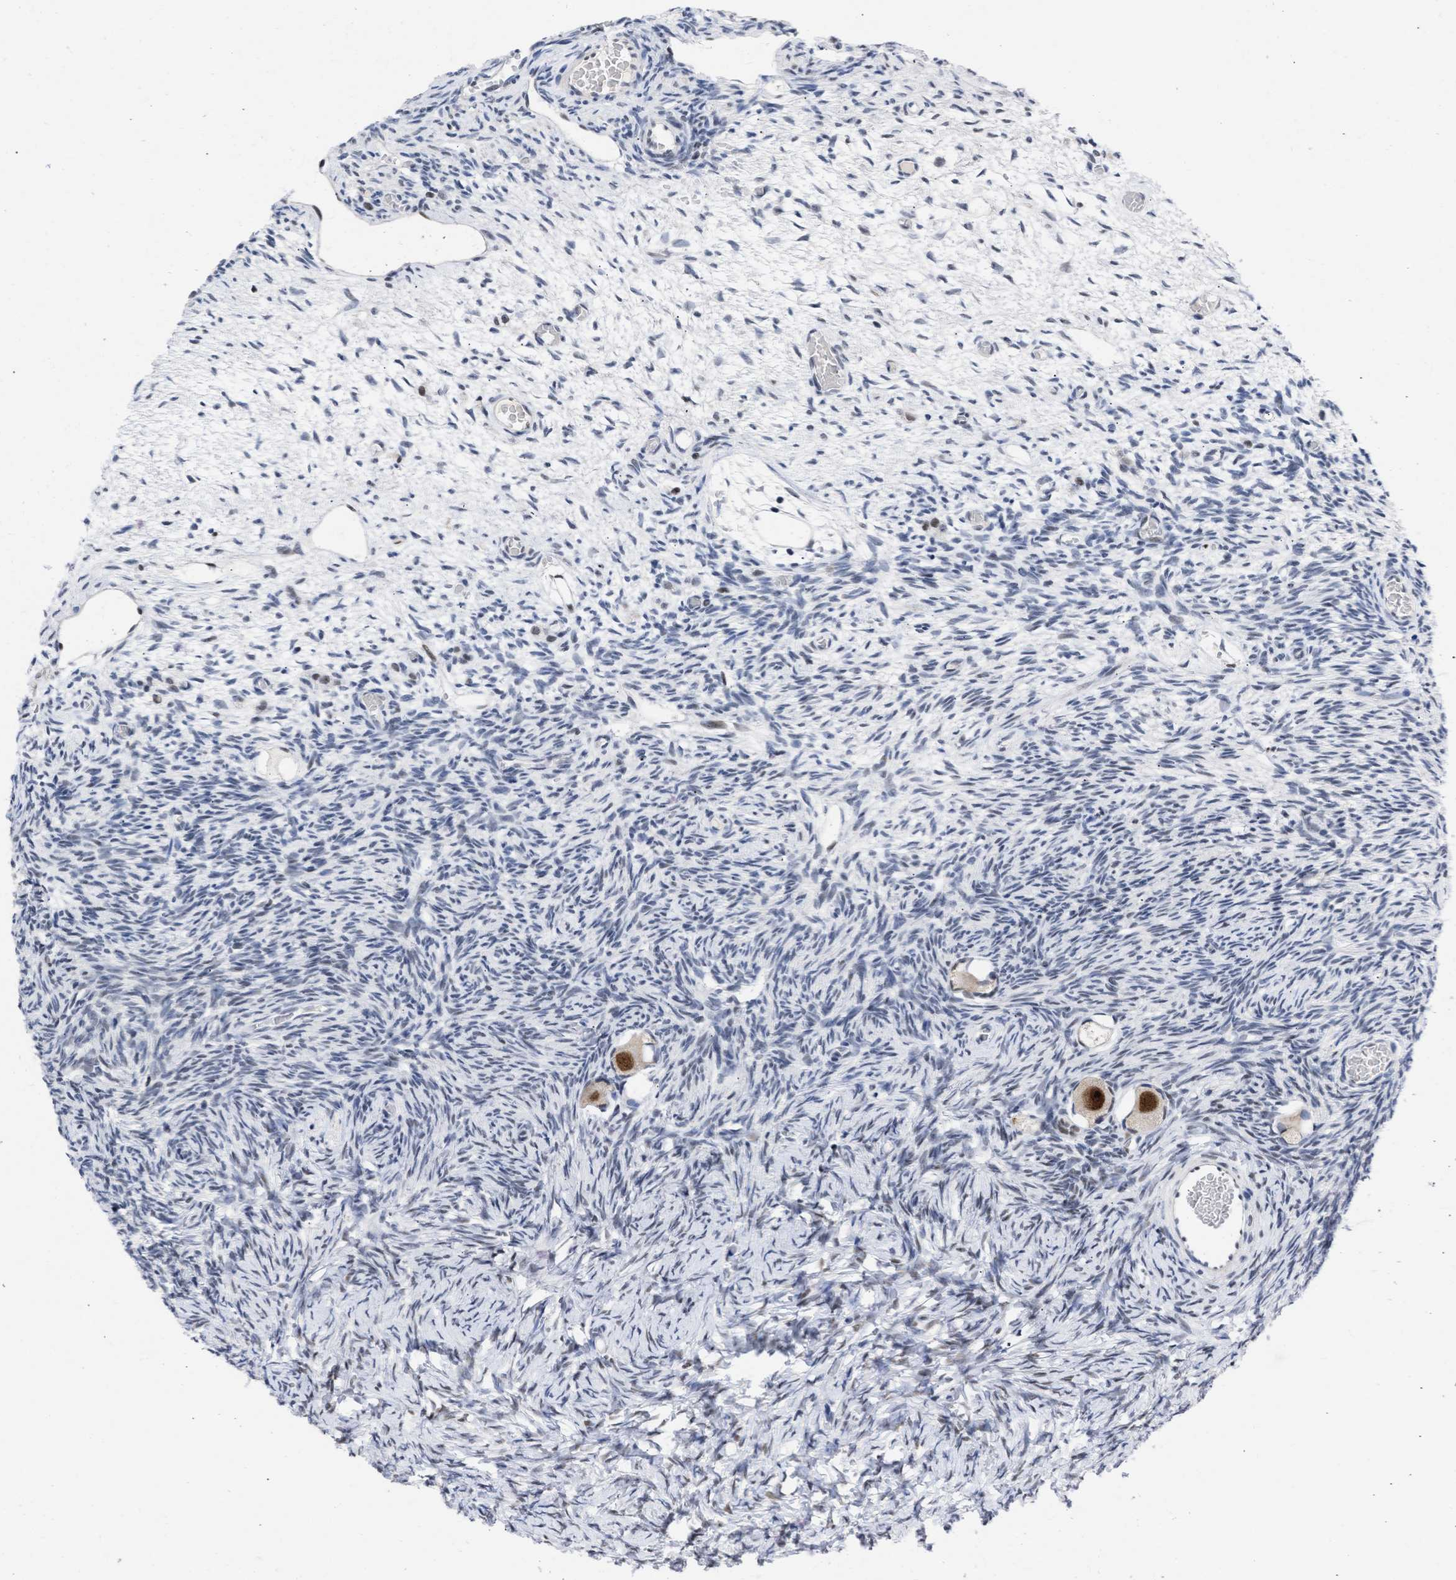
{"staining": {"intensity": "strong", "quantity": ">75%", "location": "nuclear"}, "tissue": "ovary", "cell_type": "Follicle cells", "image_type": "normal", "snomed": [{"axis": "morphology", "description": "Normal tissue, NOS"}, {"axis": "topography", "description": "Ovary"}], "caption": "A photomicrograph of ovary stained for a protein exhibits strong nuclear brown staining in follicle cells. (DAB IHC, brown staining for protein, blue staining for nuclei).", "gene": "DDX41", "patient": {"sex": "female", "age": 27}}